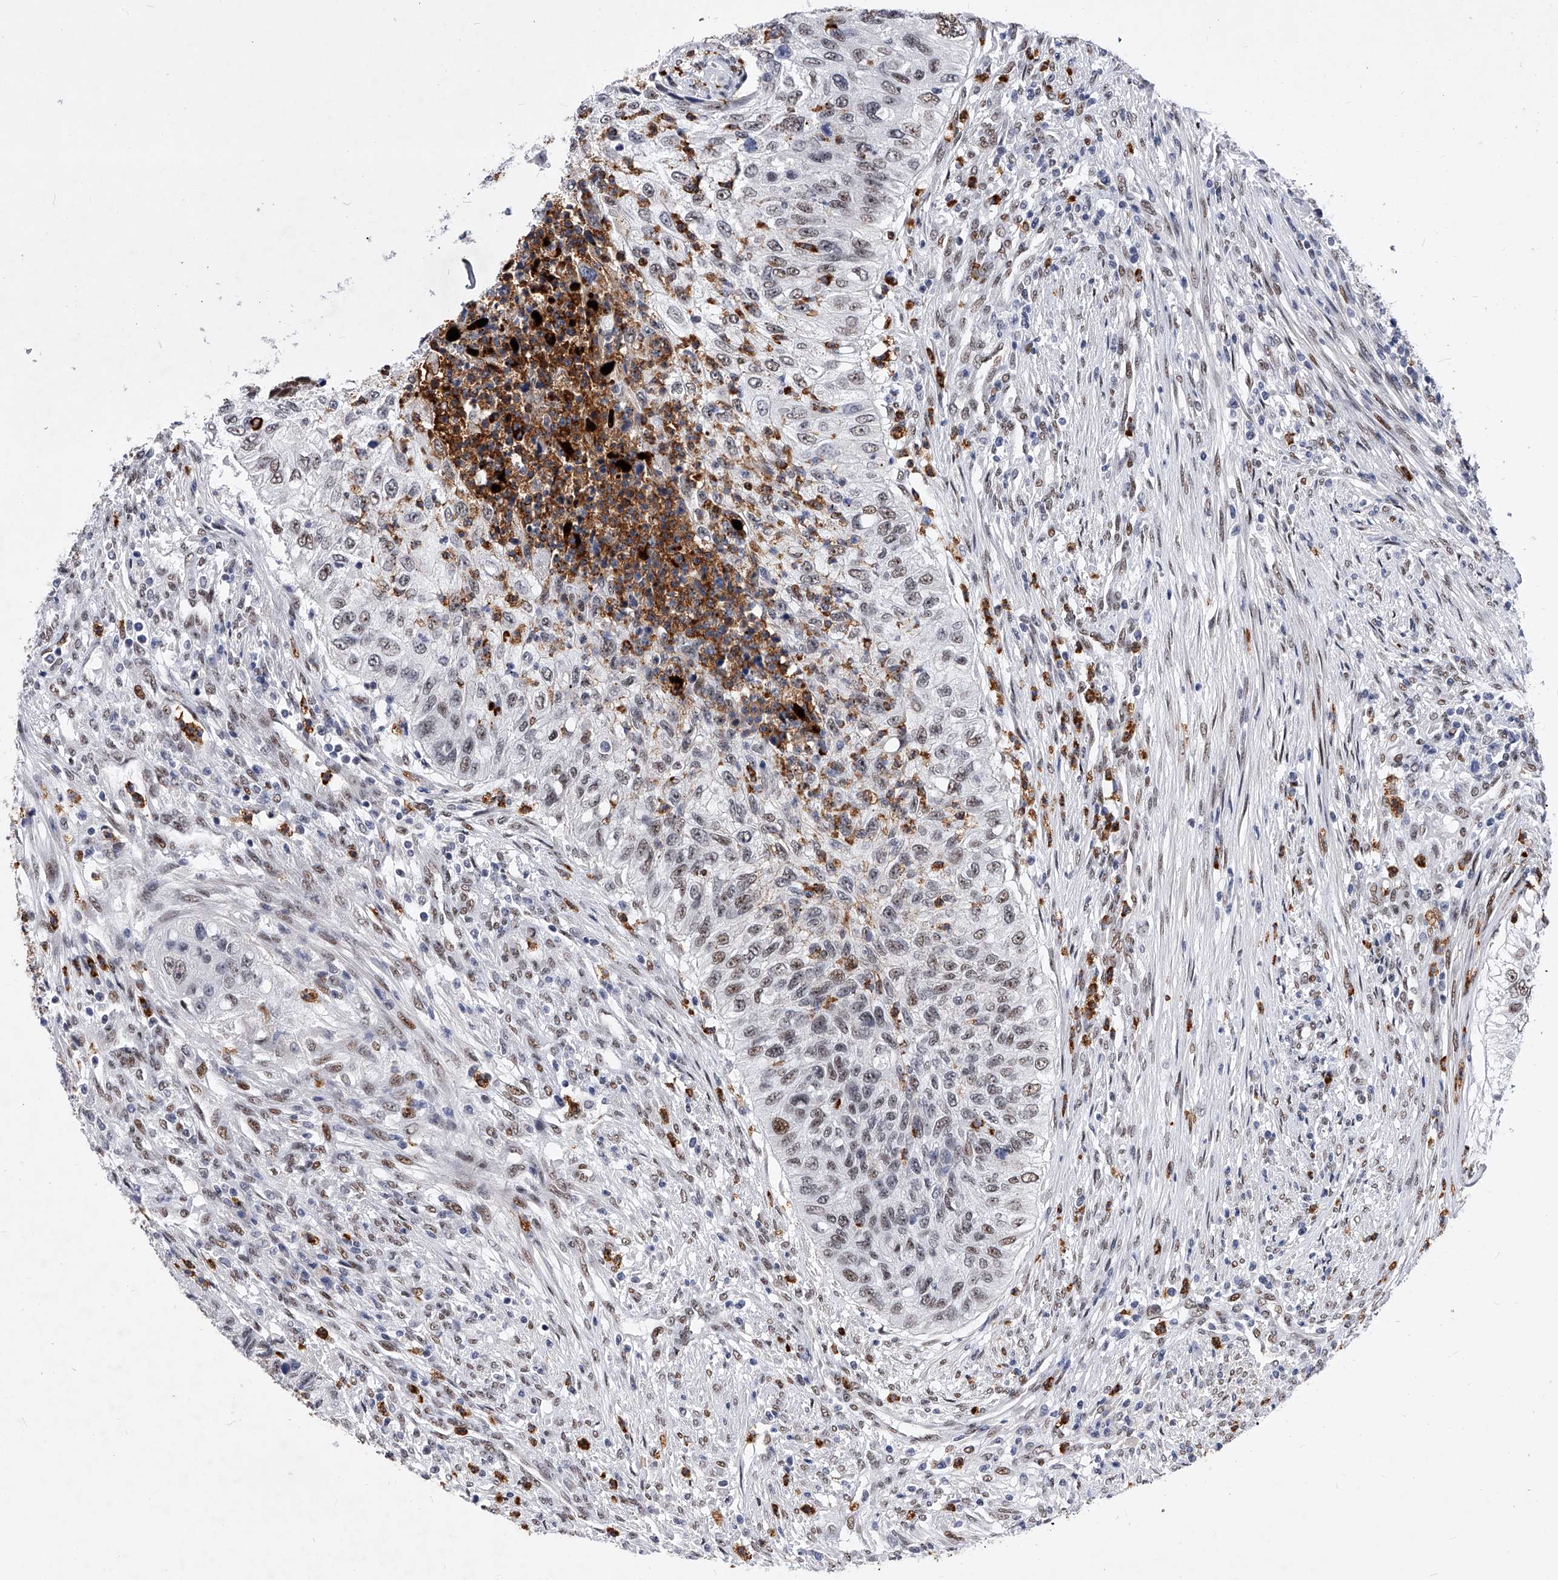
{"staining": {"intensity": "weak", "quantity": "25%-75%", "location": "nuclear"}, "tissue": "urothelial cancer", "cell_type": "Tumor cells", "image_type": "cancer", "snomed": [{"axis": "morphology", "description": "Urothelial carcinoma, High grade"}, {"axis": "topography", "description": "Urinary bladder"}], "caption": "IHC staining of high-grade urothelial carcinoma, which displays low levels of weak nuclear expression in approximately 25%-75% of tumor cells indicating weak nuclear protein expression. The staining was performed using DAB (brown) for protein detection and nuclei were counterstained in hematoxylin (blue).", "gene": "TESK2", "patient": {"sex": "female", "age": 60}}